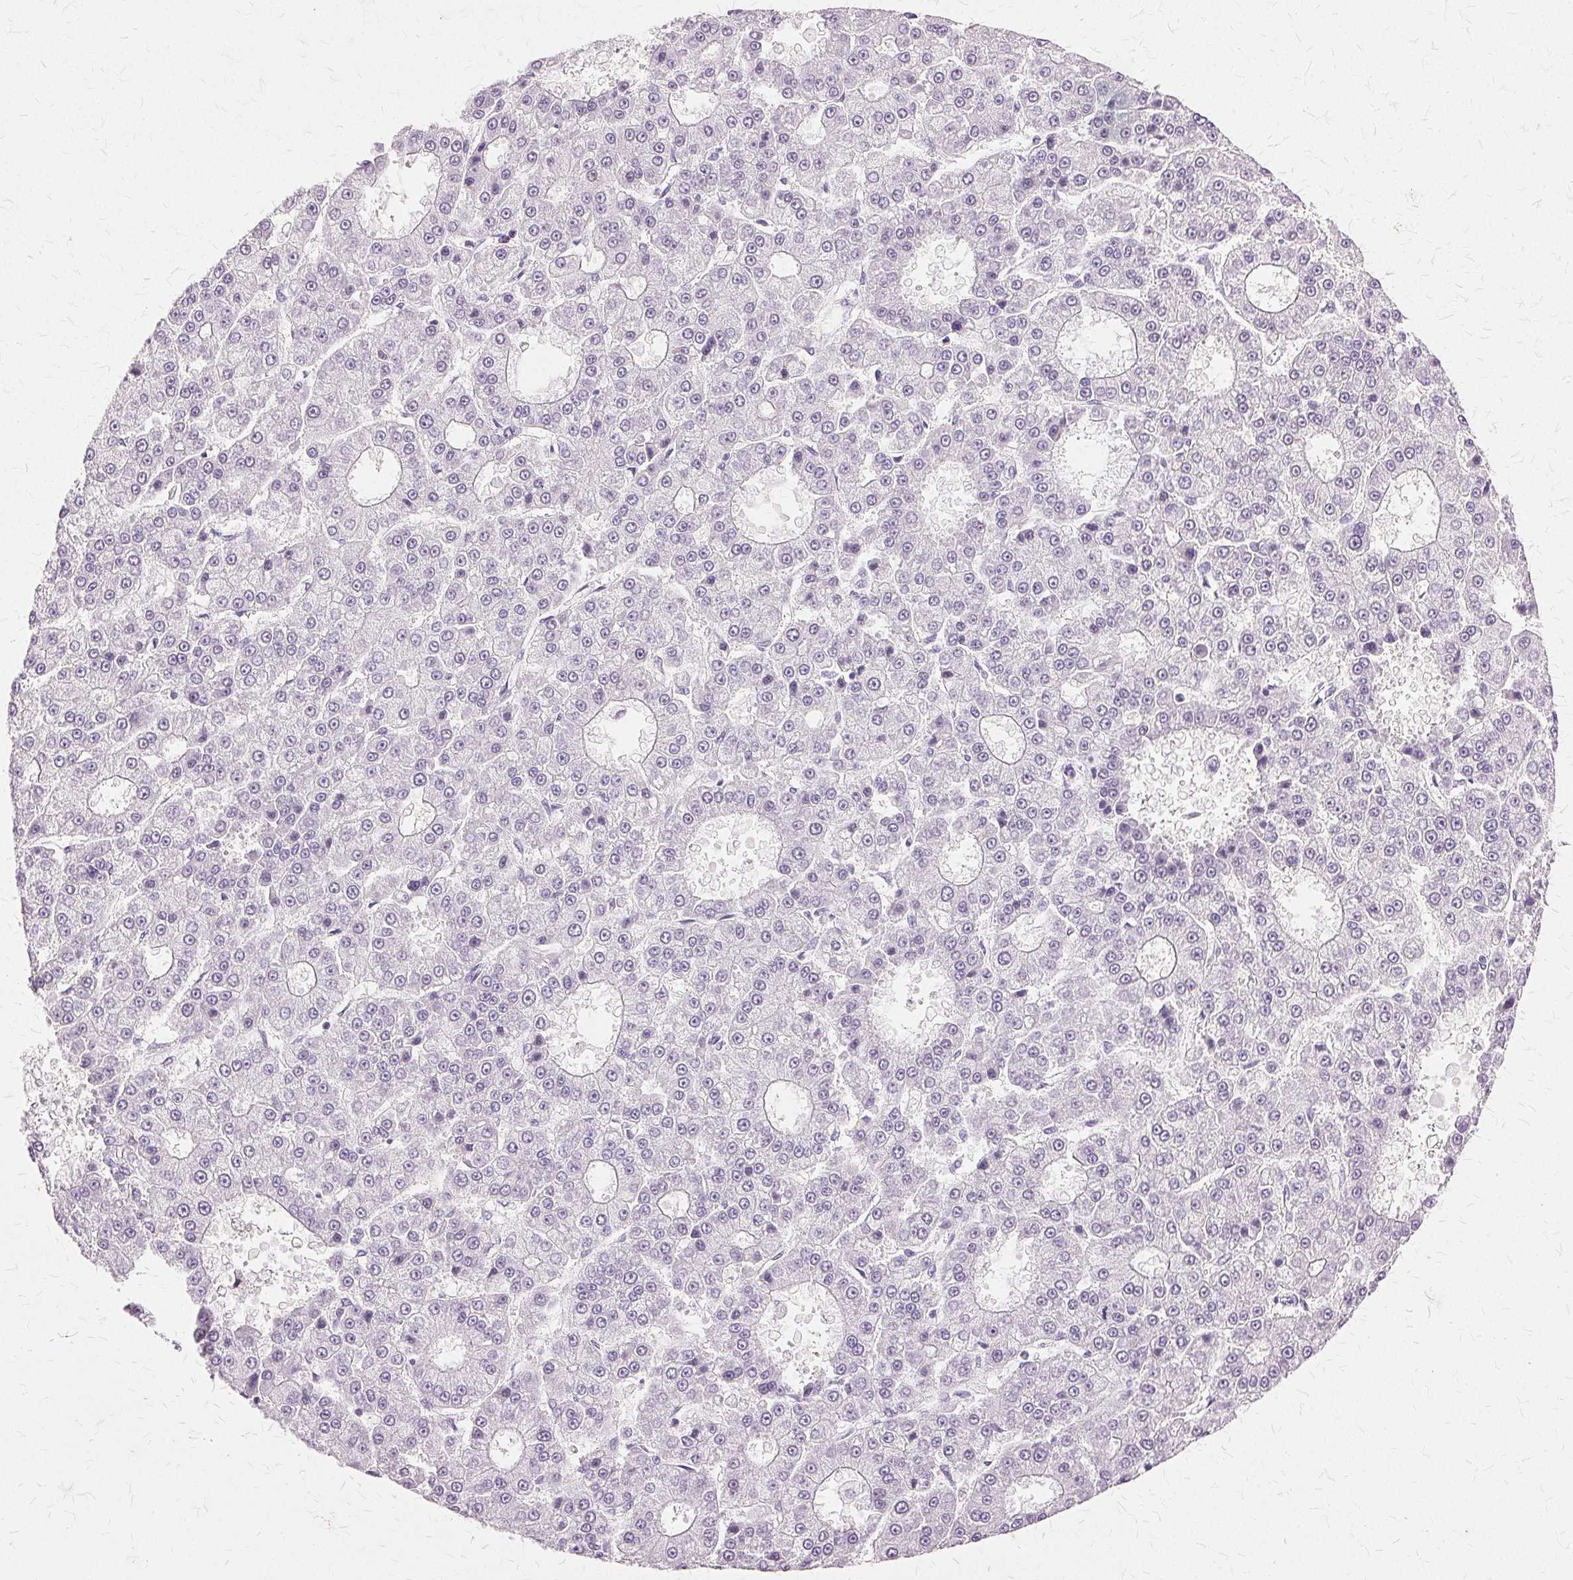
{"staining": {"intensity": "negative", "quantity": "none", "location": "none"}, "tissue": "liver cancer", "cell_type": "Tumor cells", "image_type": "cancer", "snomed": [{"axis": "morphology", "description": "Carcinoma, Hepatocellular, NOS"}, {"axis": "topography", "description": "Liver"}], "caption": "The immunohistochemistry micrograph has no significant positivity in tumor cells of liver cancer tissue. (DAB immunohistochemistry (IHC), high magnification).", "gene": "SLC45A3", "patient": {"sex": "male", "age": 70}}